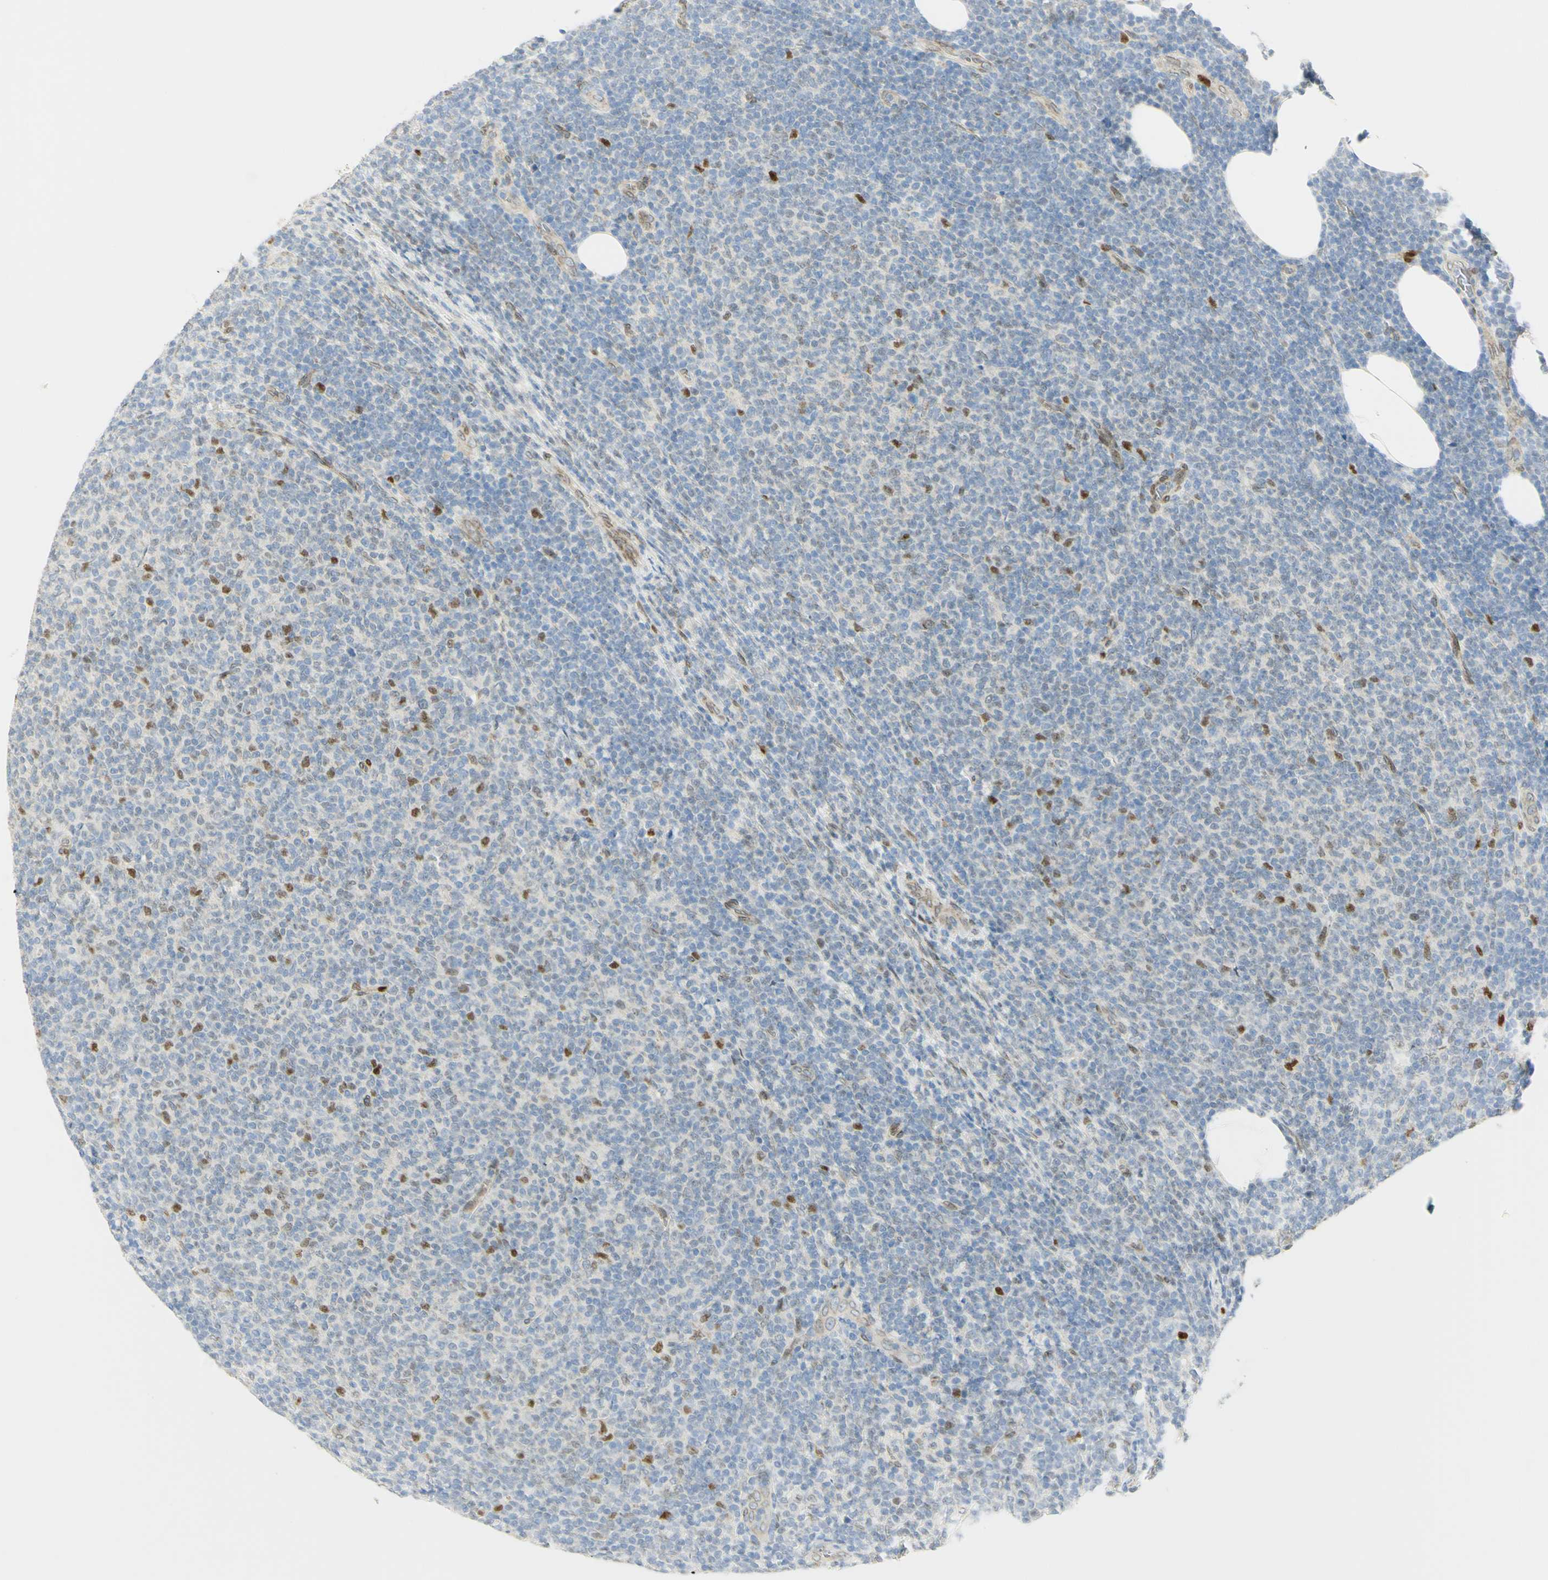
{"staining": {"intensity": "moderate", "quantity": "<25%", "location": "nuclear"}, "tissue": "lymphoma", "cell_type": "Tumor cells", "image_type": "cancer", "snomed": [{"axis": "morphology", "description": "Malignant lymphoma, non-Hodgkin's type, Low grade"}, {"axis": "topography", "description": "Lymph node"}], "caption": "Moderate nuclear protein staining is identified in approximately <25% of tumor cells in lymphoma.", "gene": "E2F1", "patient": {"sex": "male", "age": 66}}